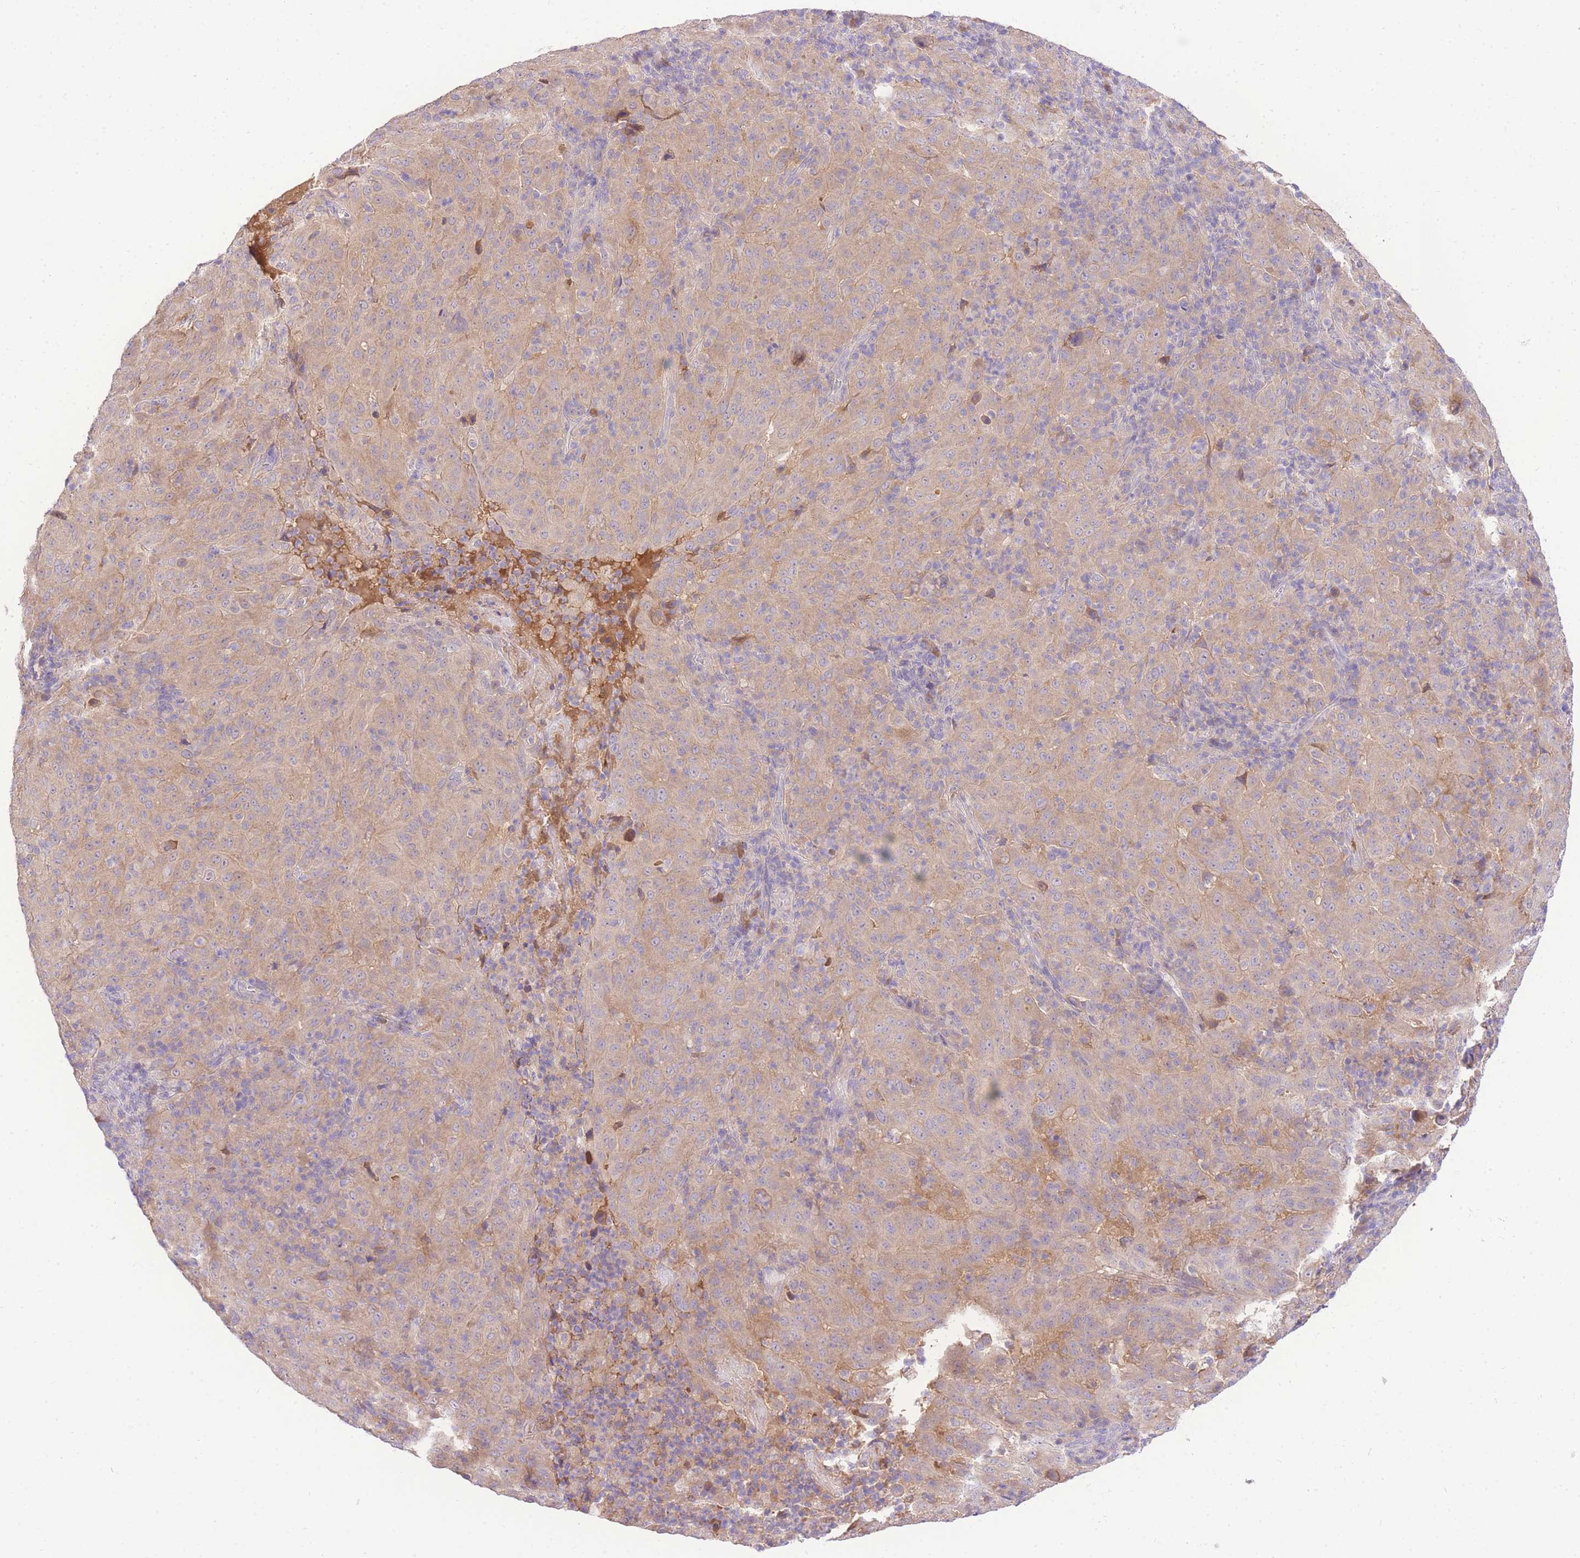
{"staining": {"intensity": "weak", "quantity": ">75%", "location": "cytoplasmic/membranous"}, "tissue": "pancreatic cancer", "cell_type": "Tumor cells", "image_type": "cancer", "snomed": [{"axis": "morphology", "description": "Adenocarcinoma, NOS"}, {"axis": "topography", "description": "Pancreas"}], "caption": "A high-resolution image shows immunohistochemistry (IHC) staining of pancreatic cancer, which demonstrates weak cytoplasmic/membranous staining in approximately >75% of tumor cells.", "gene": "LIPH", "patient": {"sex": "male", "age": 63}}